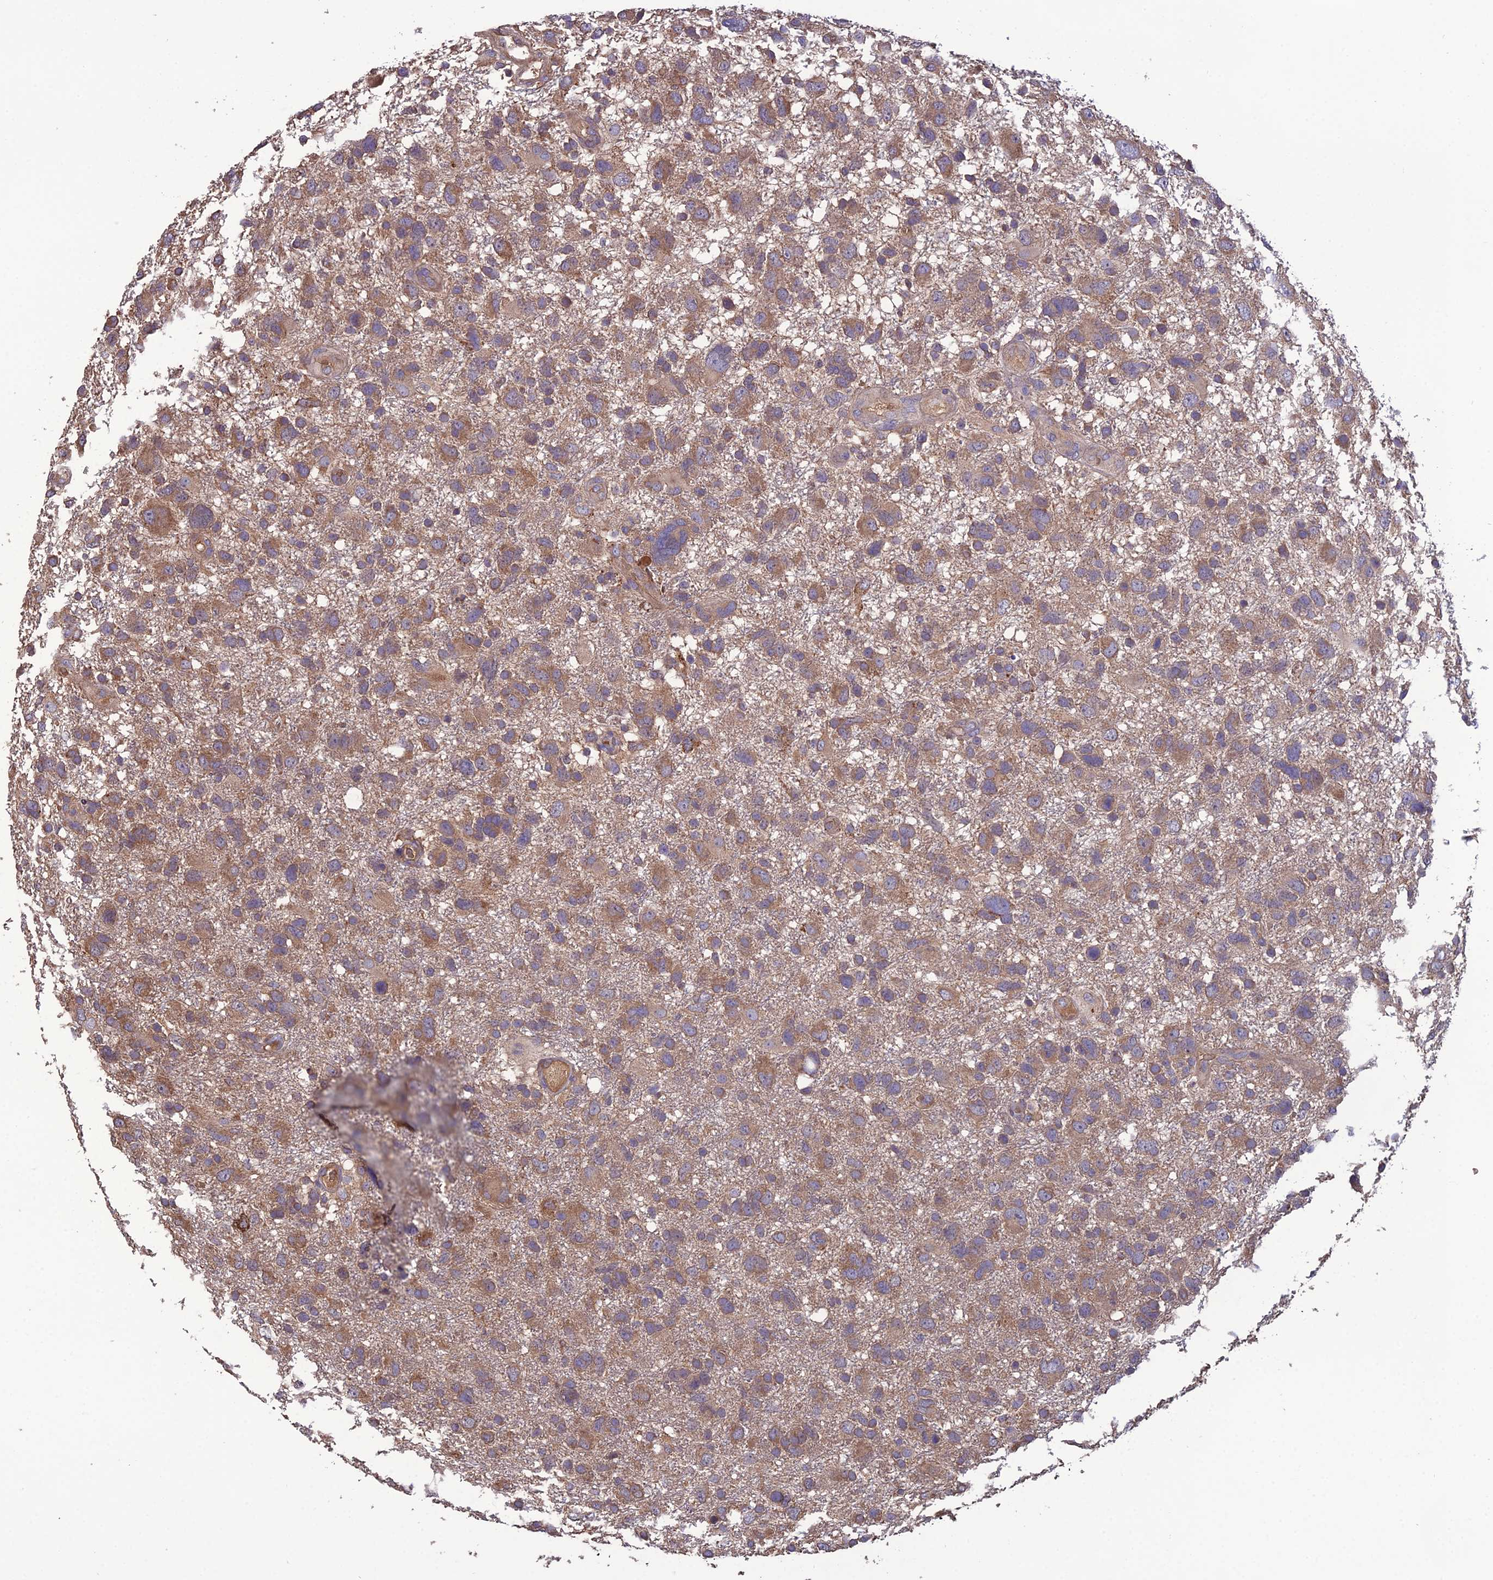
{"staining": {"intensity": "moderate", "quantity": ">75%", "location": "cytoplasmic/membranous"}, "tissue": "glioma", "cell_type": "Tumor cells", "image_type": "cancer", "snomed": [{"axis": "morphology", "description": "Glioma, malignant, High grade"}, {"axis": "topography", "description": "Brain"}], "caption": "High-magnification brightfield microscopy of glioma stained with DAB (3,3'-diaminobenzidine) (brown) and counterstained with hematoxylin (blue). tumor cells exhibit moderate cytoplasmic/membranous positivity is appreciated in approximately>75% of cells.", "gene": "GALR2", "patient": {"sex": "male", "age": 61}}